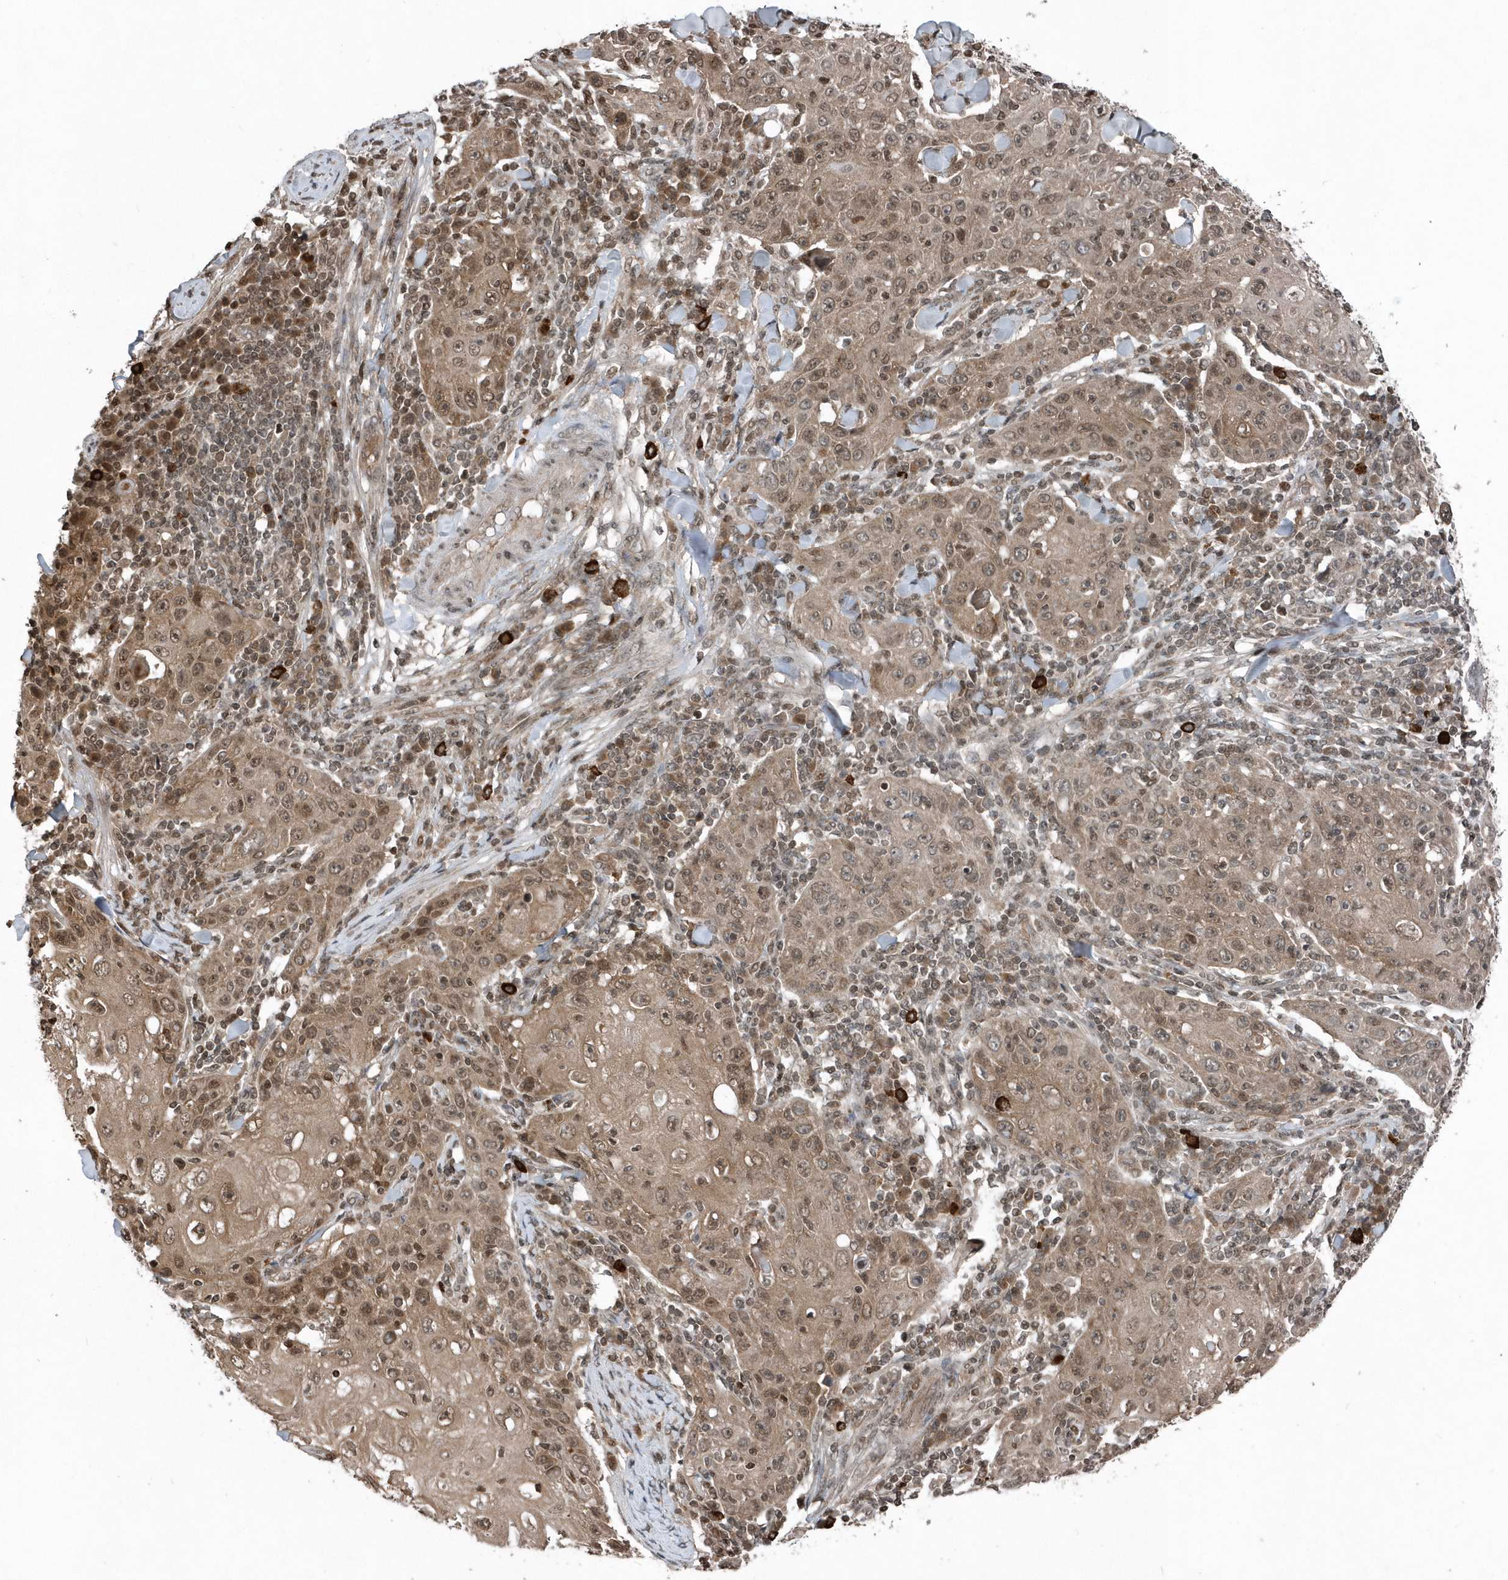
{"staining": {"intensity": "moderate", "quantity": ">75%", "location": "cytoplasmic/membranous,nuclear"}, "tissue": "skin cancer", "cell_type": "Tumor cells", "image_type": "cancer", "snomed": [{"axis": "morphology", "description": "Squamous cell carcinoma, NOS"}, {"axis": "topography", "description": "Skin"}], "caption": "Skin cancer tissue displays moderate cytoplasmic/membranous and nuclear staining in about >75% of tumor cells, visualized by immunohistochemistry.", "gene": "EIF2B1", "patient": {"sex": "female", "age": 88}}